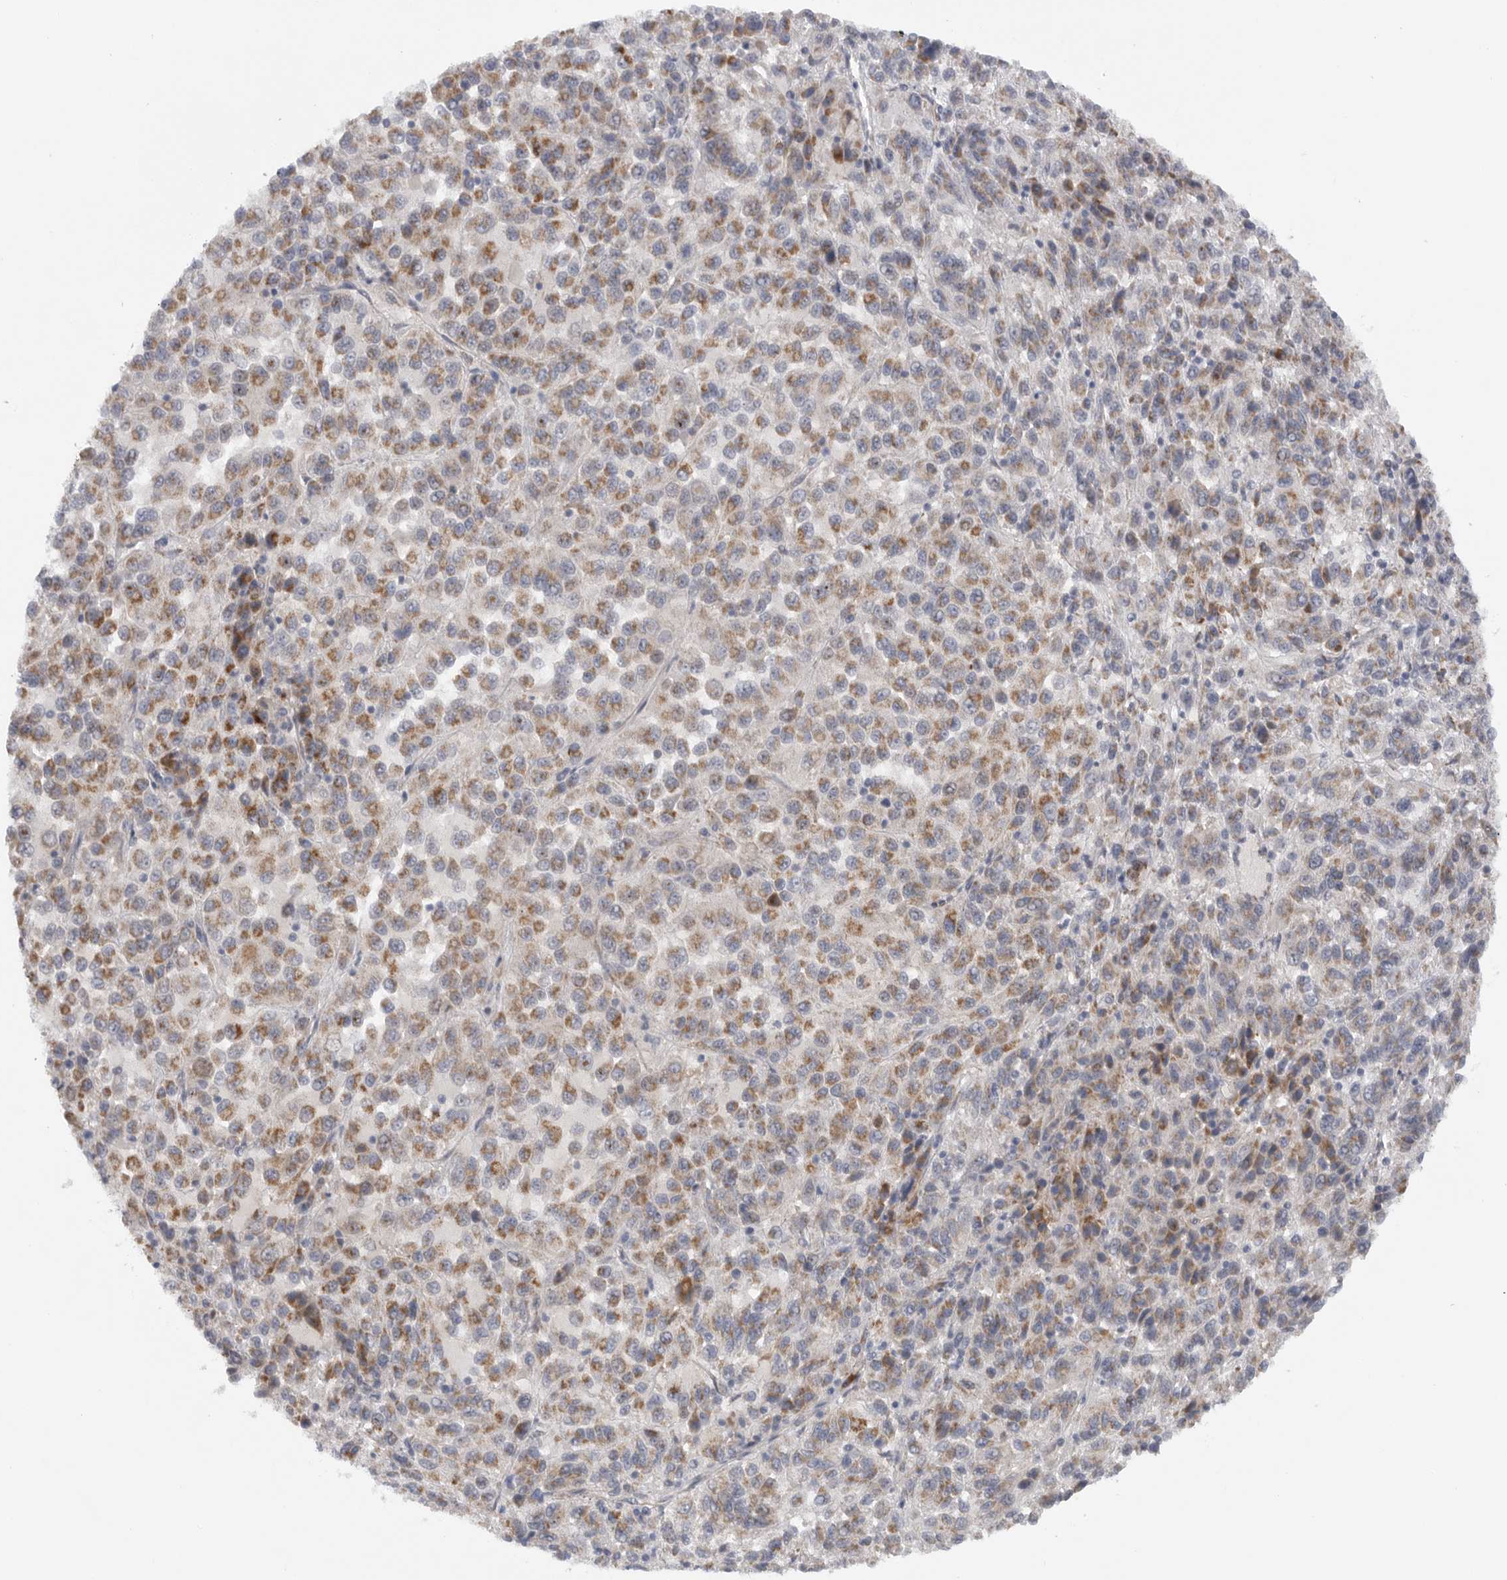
{"staining": {"intensity": "moderate", "quantity": ">75%", "location": "cytoplasmic/membranous"}, "tissue": "melanoma", "cell_type": "Tumor cells", "image_type": "cancer", "snomed": [{"axis": "morphology", "description": "Malignant melanoma, Metastatic site"}, {"axis": "topography", "description": "Lung"}], "caption": "Immunohistochemistry (IHC) of human melanoma exhibits medium levels of moderate cytoplasmic/membranous expression in approximately >75% of tumor cells.", "gene": "DYRK2", "patient": {"sex": "male", "age": 64}}